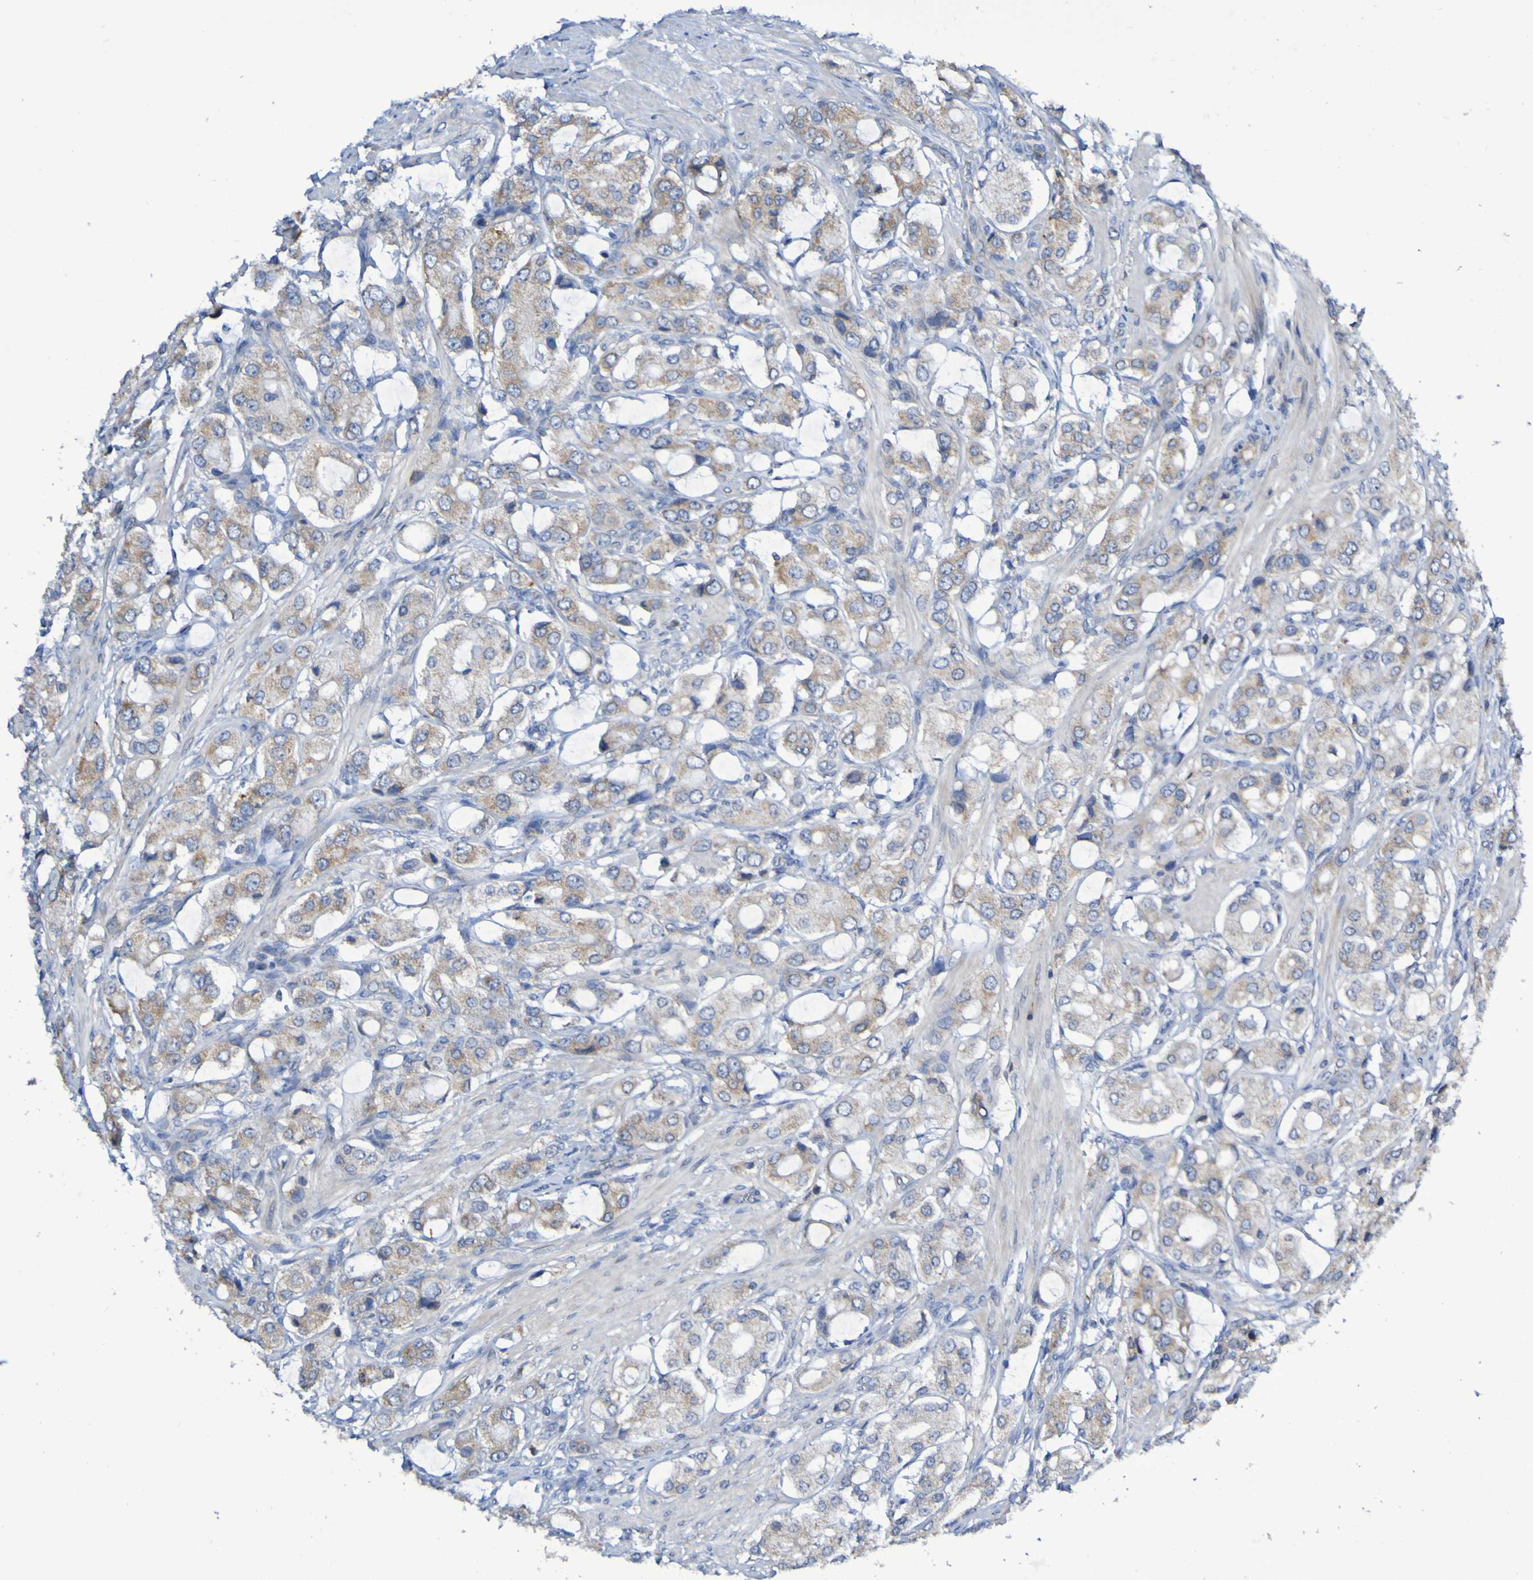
{"staining": {"intensity": "weak", "quantity": ">75%", "location": "cytoplasmic/membranous"}, "tissue": "prostate cancer", "cell_type": "Tumor cells", "image_type": "cancer", "snomed": [{"axis": "morphology", "description": "Adenocarcinoma, High grade"}, {"axis": "topography", "description": "Prostate"}], "caption": "Tumor cells reveal low levels of weak cytoplasmic/membranous positivity in approximately >75% of cells in human prostate cancer (adenocarcinoma (high-grade)). Immunohistochemistry (ihc) stains the protein of interest in brown and the nuclei are stained blue.", "gene": "LMBRD2", "patient": {"sex": "male", "age": 65}}